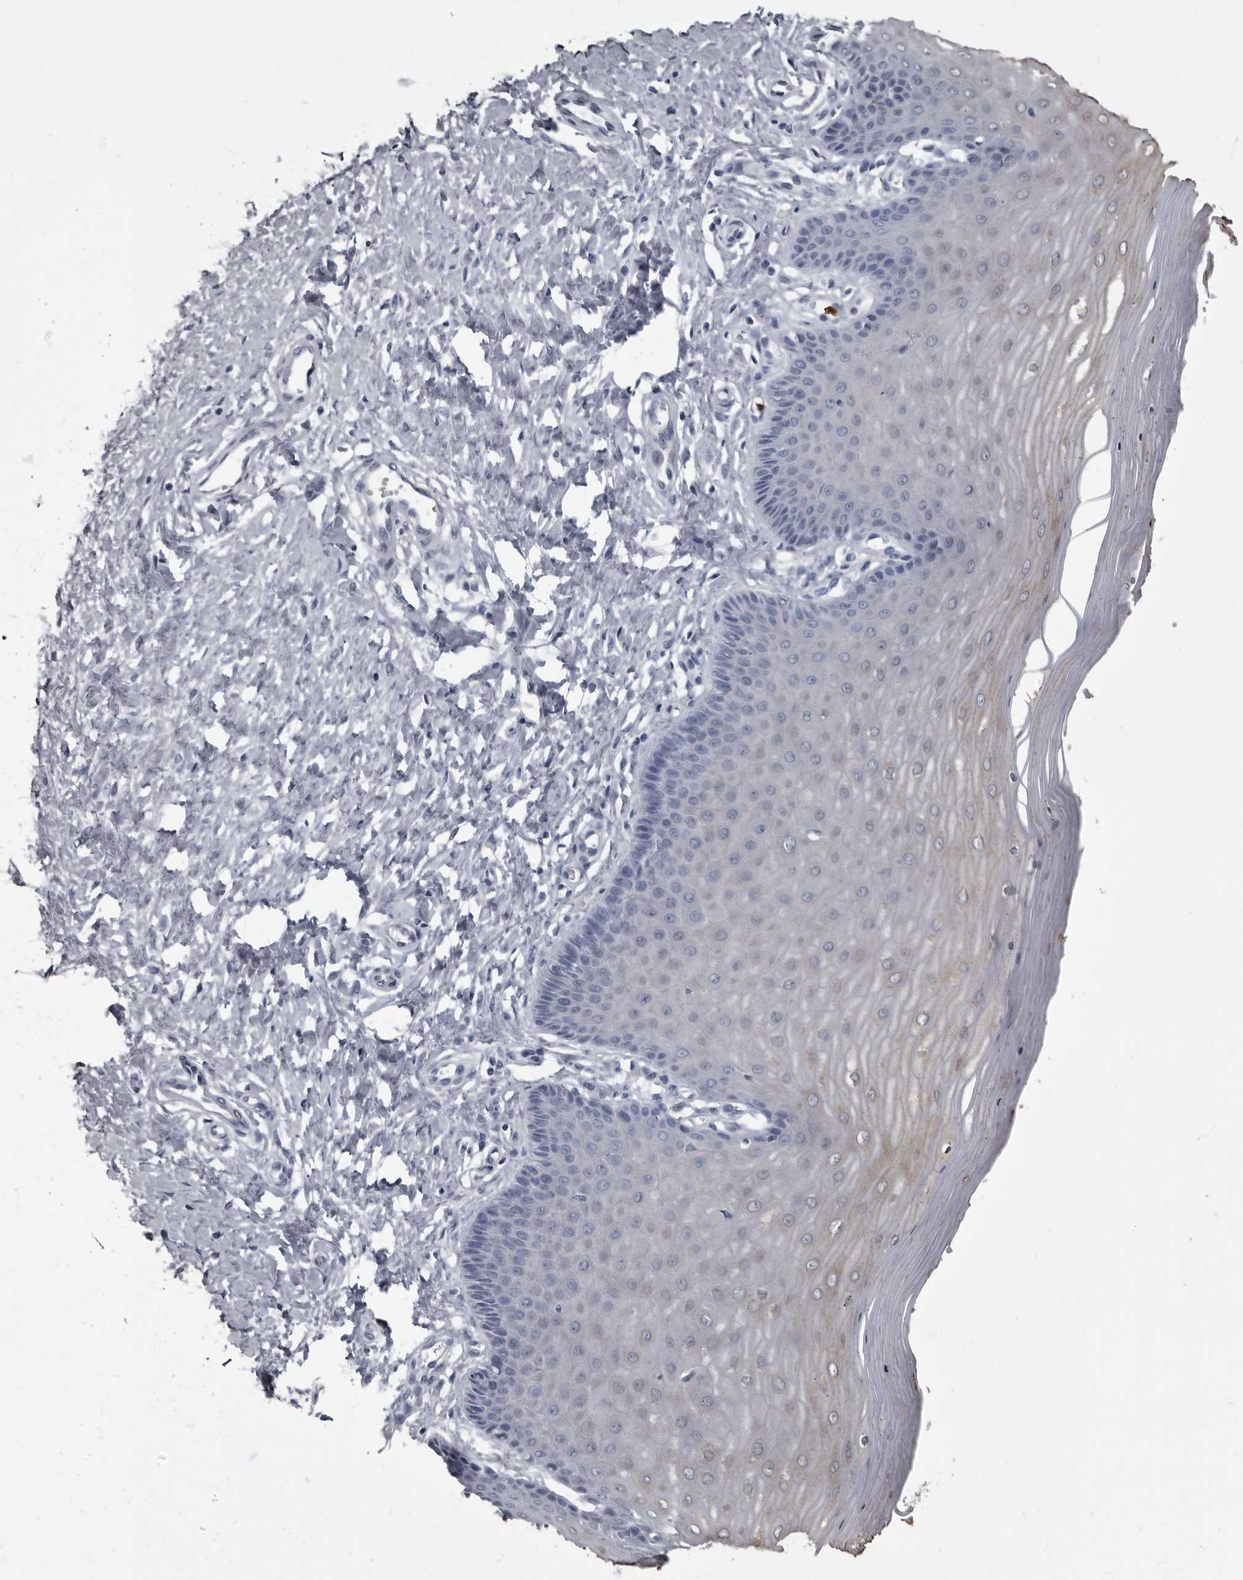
{"staining": {"intensity": "negative", "quantity": "none", "location": "none"}, "tissue": "cervix", "cell_type": "Glandular cells", "image_type": "normal", "snomed": [{"axis": "morphology", "description": "Normal tissue, NOS"}, {"axis": "topography", "description": "Cervix"}], "caption": "Human cervix stained for a protein using immunohistochemistry exhibits no expression in glandular cells.", "gene": "TPD52L1", "patient": {"sex": "female", "age": 55}}